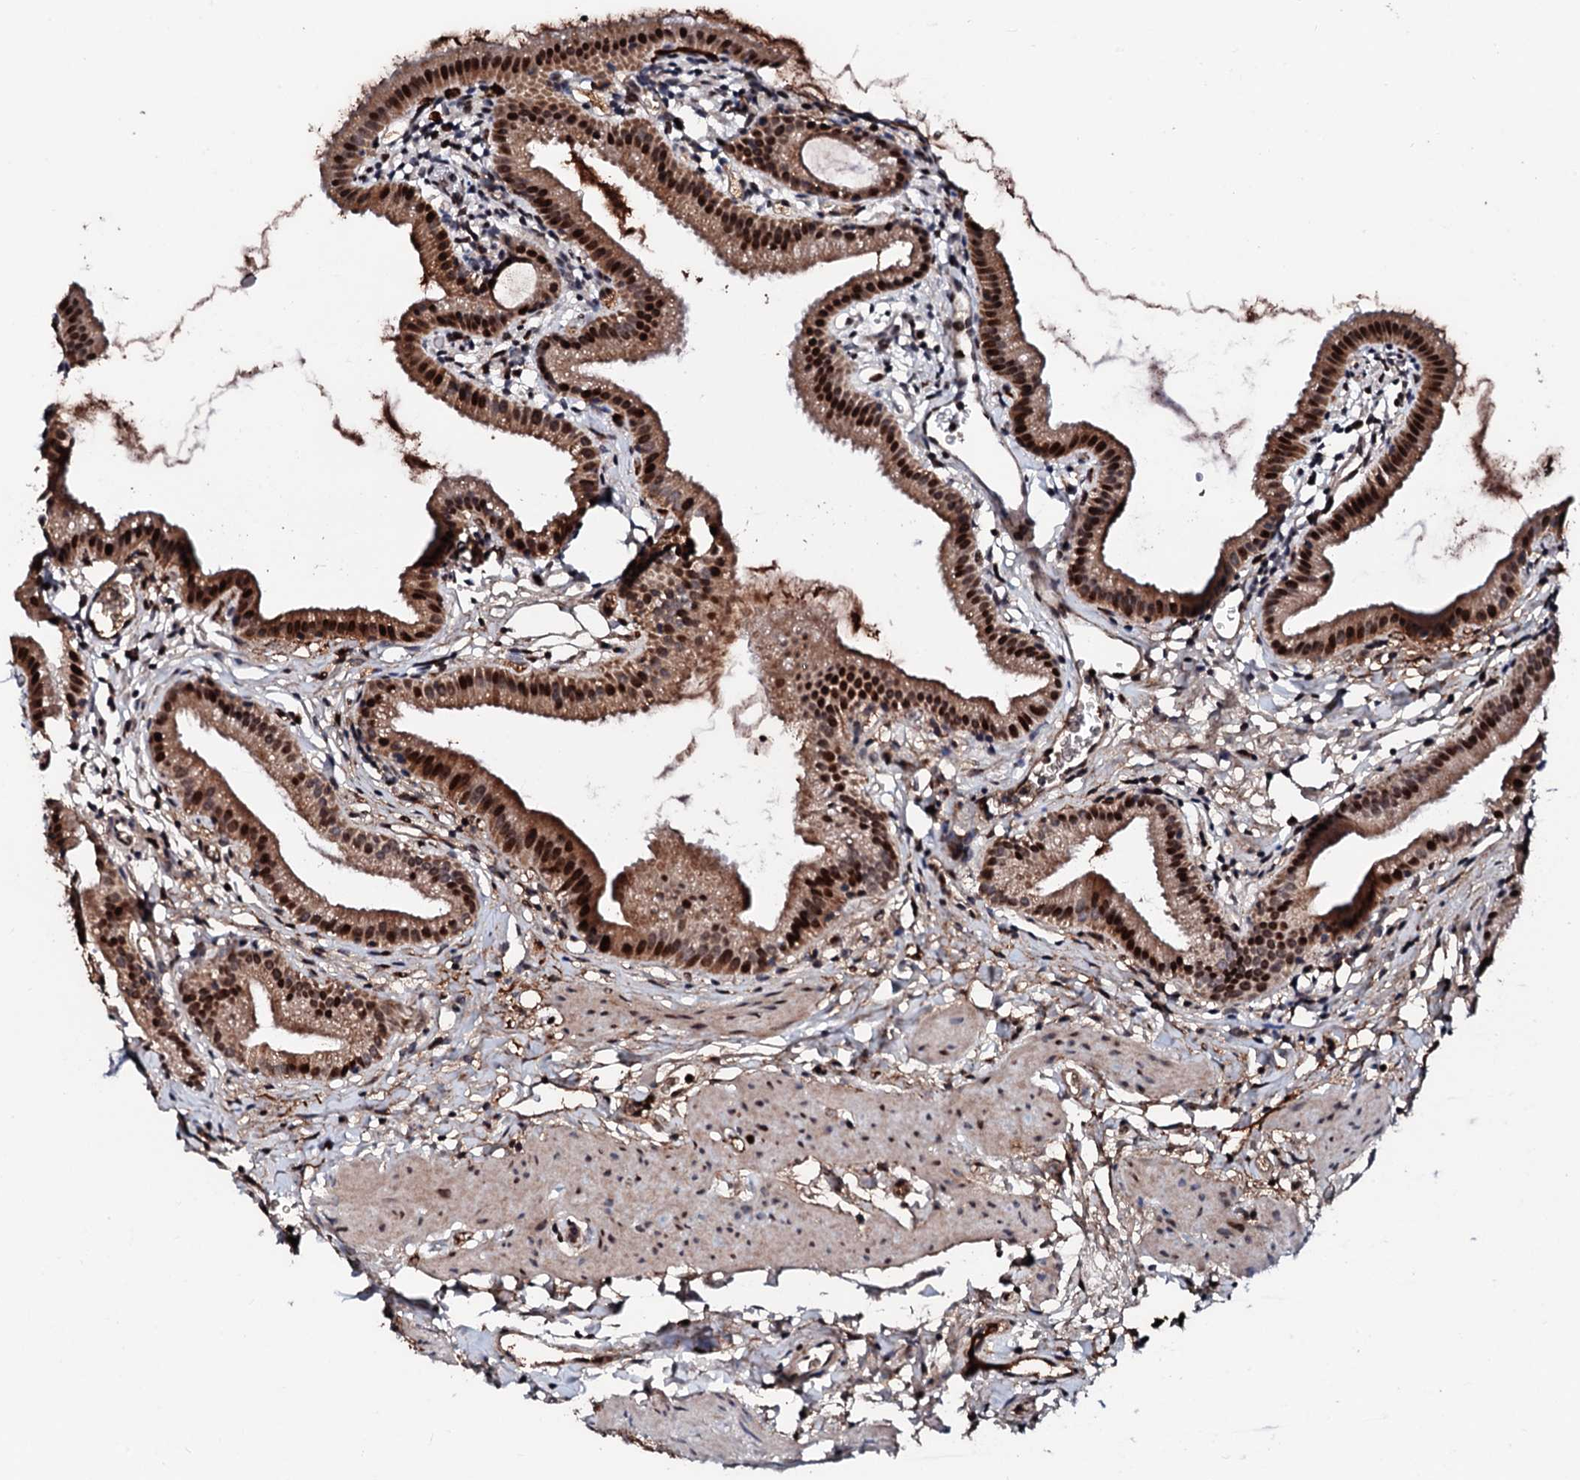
{"staining": {"intensity": "strong", "quantity": ">75%", "location": "cytoplasmic/membranous,nuclear"}, "tissue": "gallbladder", "cell_type": "Glandular cells", "image_type": "normal", "snomed": [{"axis": "morphology", "description": "Normal tissue, NOS"}, {"axis": "topography", "description": "Gallbladder"}], "caption": "Immunohistochemical staining of normal gallbladder reveals >75% levels of strong cytoplasmic/membranous,nuclear protein staining in approximately >75% of glandular cells. Using DAB (brown) and hematoxylin (blue) stains, captured at high magnification using brightfield microscopy.", "gene": "KIF18A", "patient": {"sex": "female", "age": 46}}